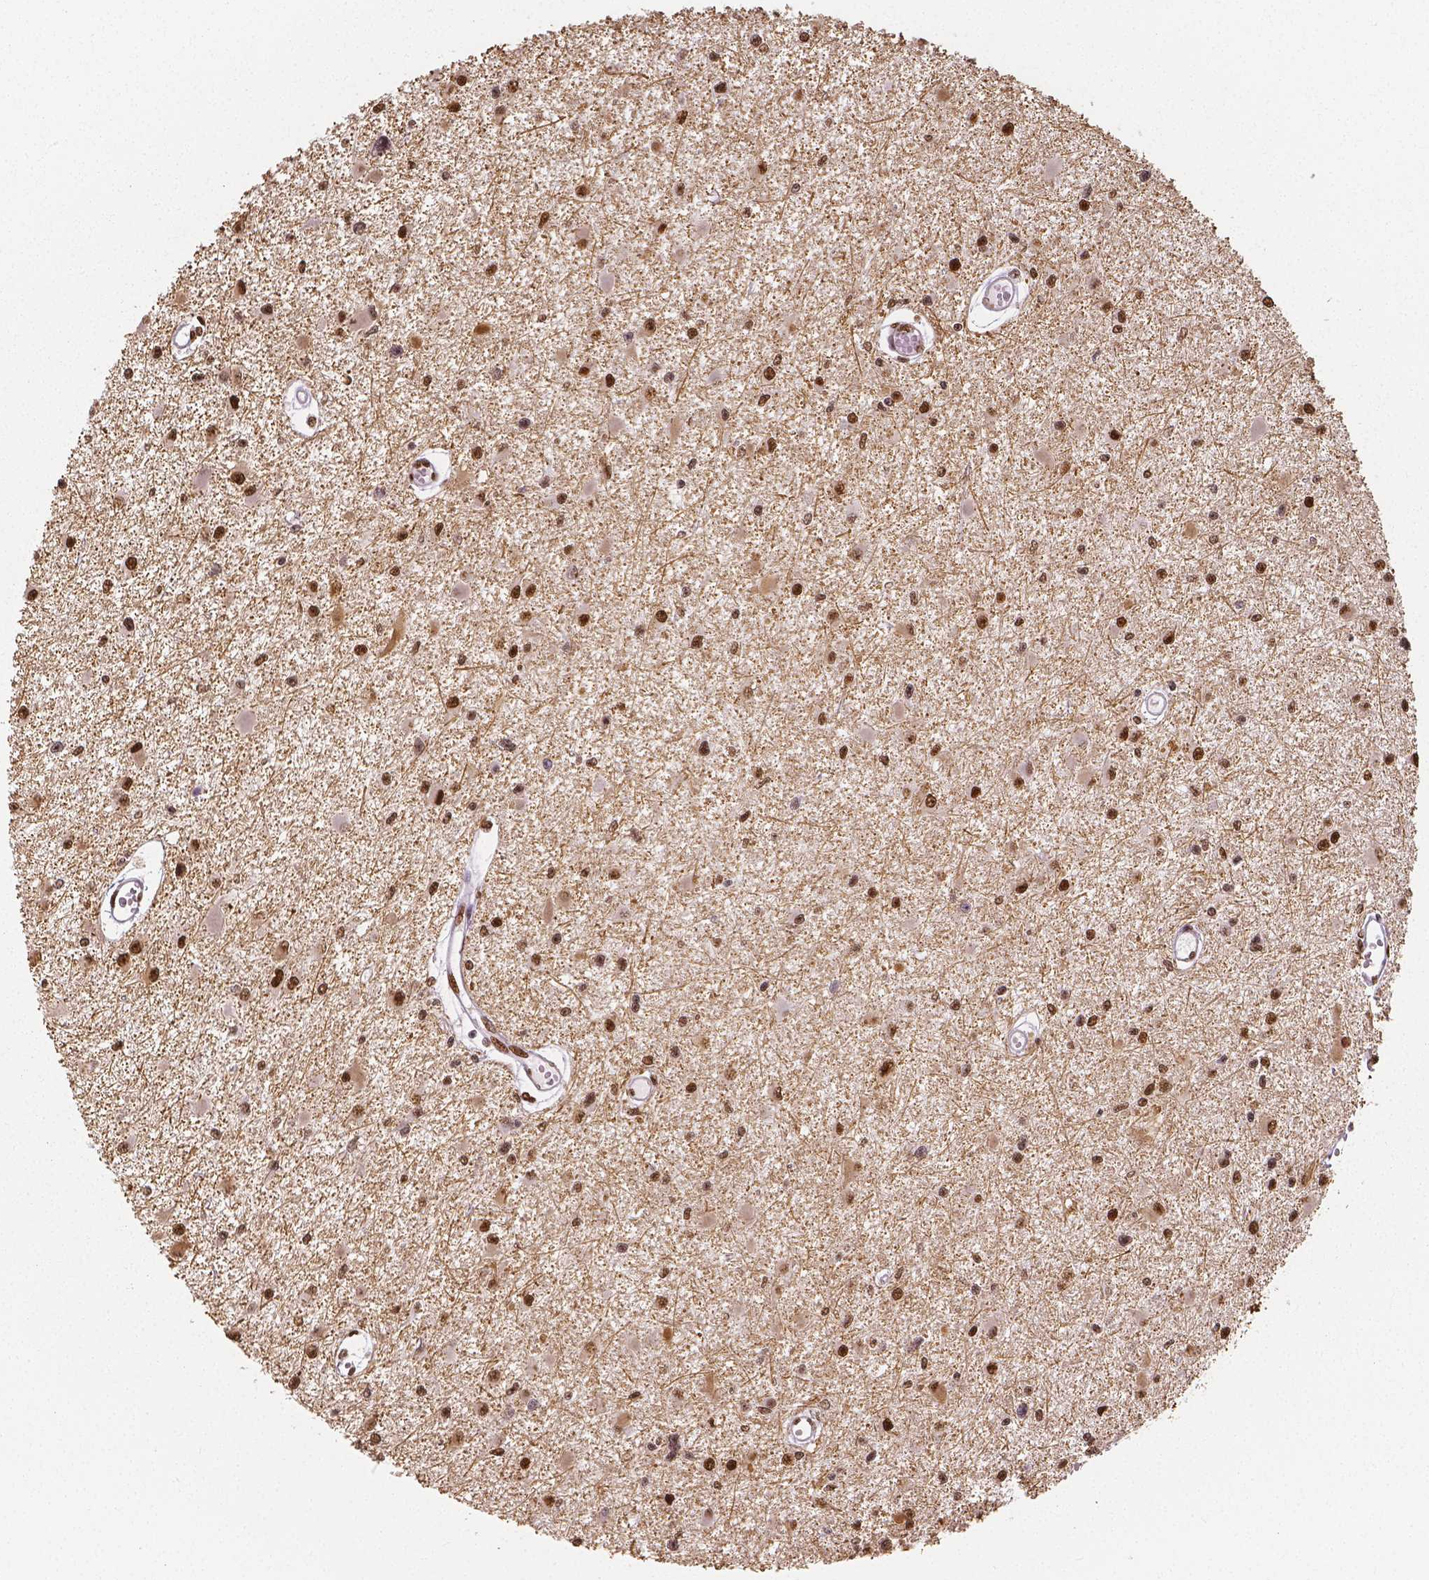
{"staining": {"intensity": "strong", "quantity": ">75%", "location": "nuclear"}, "tissue": "glioma", "cell_type": "Tumor cells", "image_type": "cancer", "snomed": [{"axis": "morphology", "description": "Glioma, malignant, High grade"}, {"axis": "topography", "description": "Brain"}], "caption": "Immunohistochemical staining of glioma displays high levels of strong nuclear expression in about >75% of tumor cells.", "gene": "NUCKS1", "patient": {"sex": "male", "age": 54}}